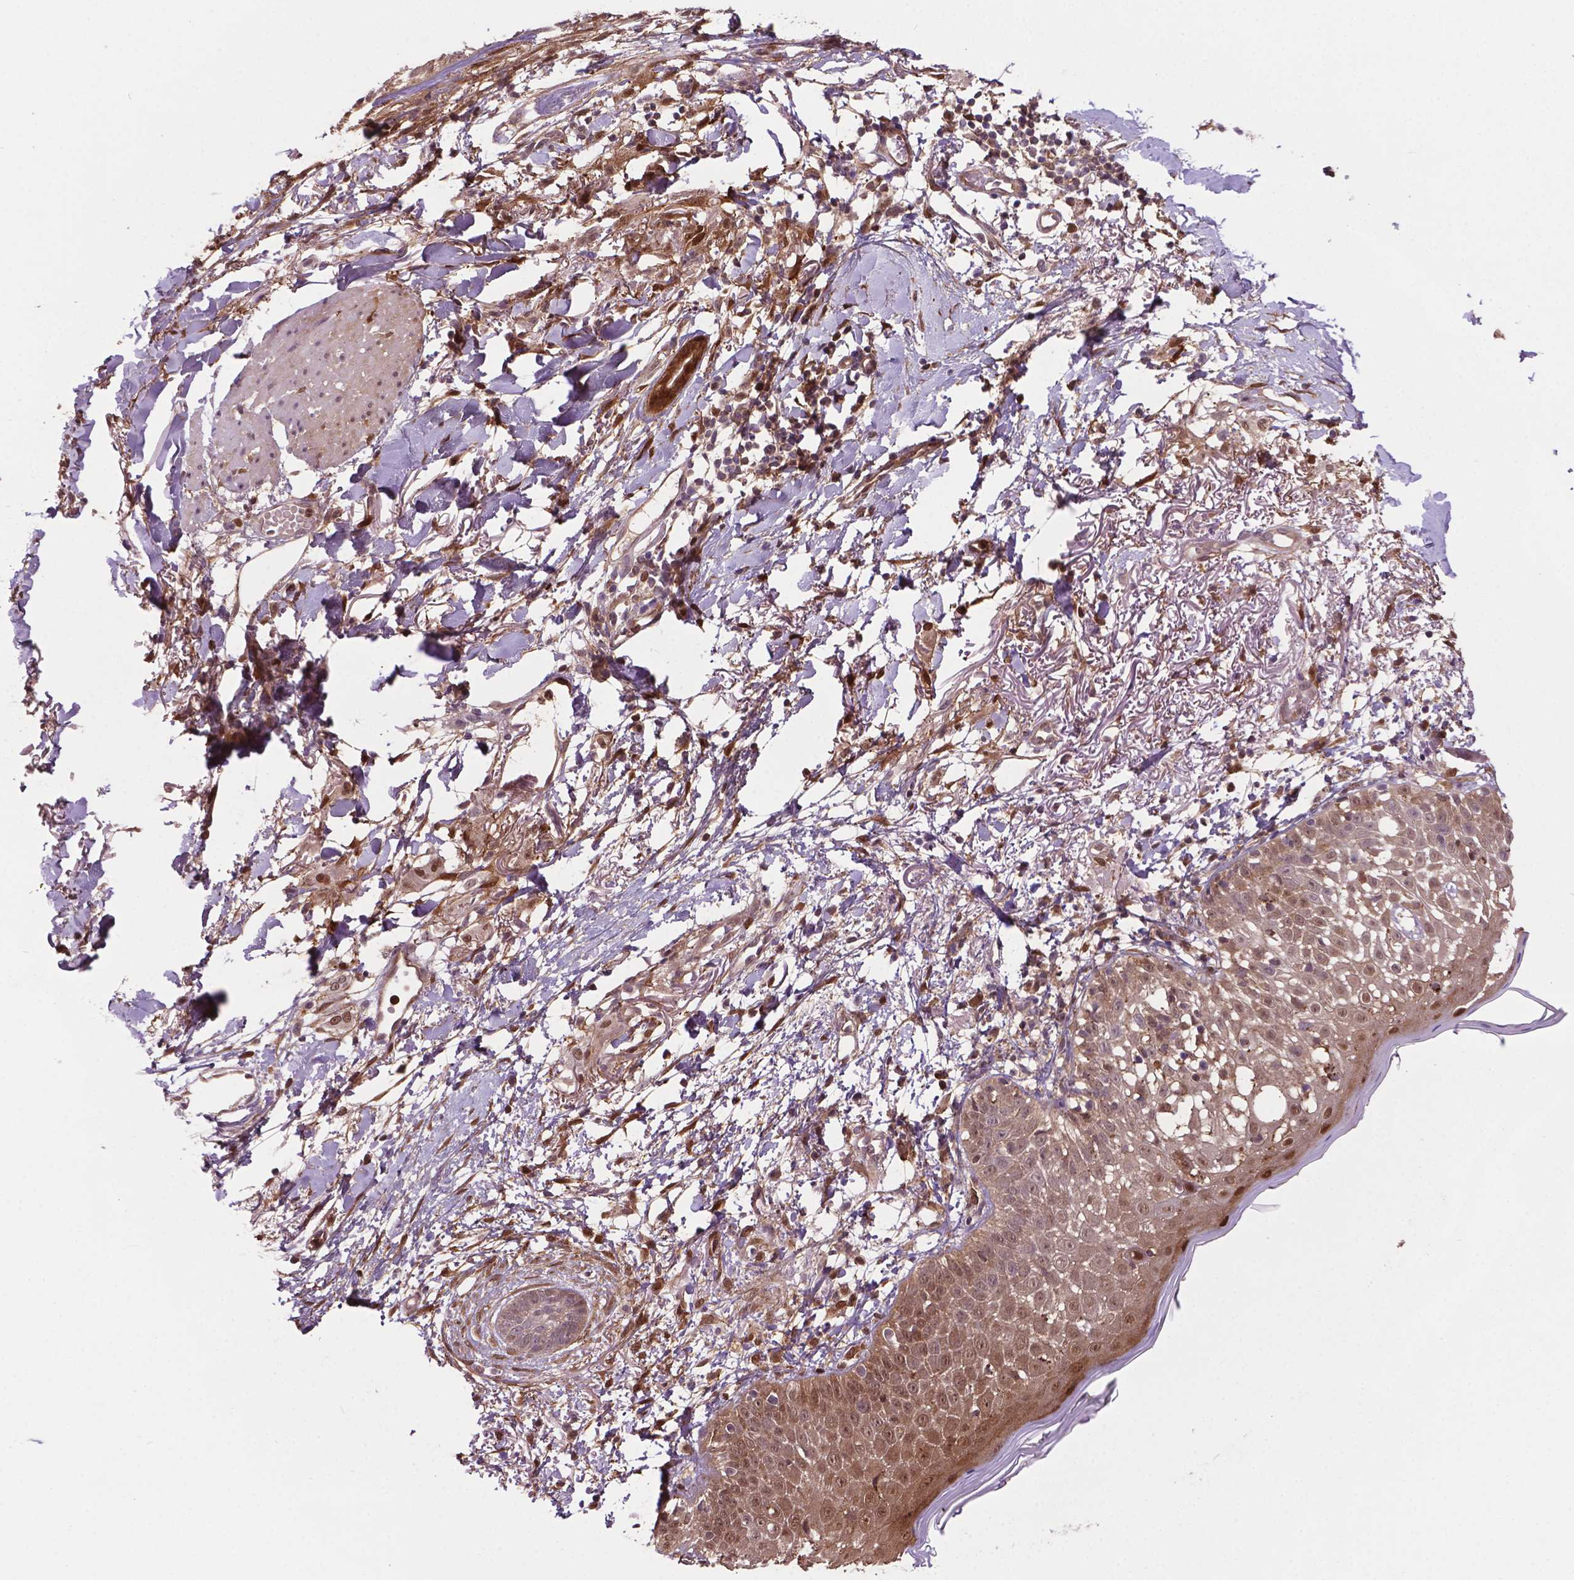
{"staining": {"intensity": "negative", "quantity": "none", "location": "none"}, "tissue": "skin cancer", "cell_type": "Tumor cells", "image_type": "cancer", "snomed": [{"axis": "morphology", "description": "Normal tissue, NOS"}, {"axis": "morphology", "description": "Basal cell carcinoma"}, {"axis": "topography", "description": "Skin"}], "caption": "Protein analysis of basal cell carcinoma (skin) exhibits no significant expression in tumor cells.", "gene": "PLIN3", "patient": {"sex": "male", "age": 84}}